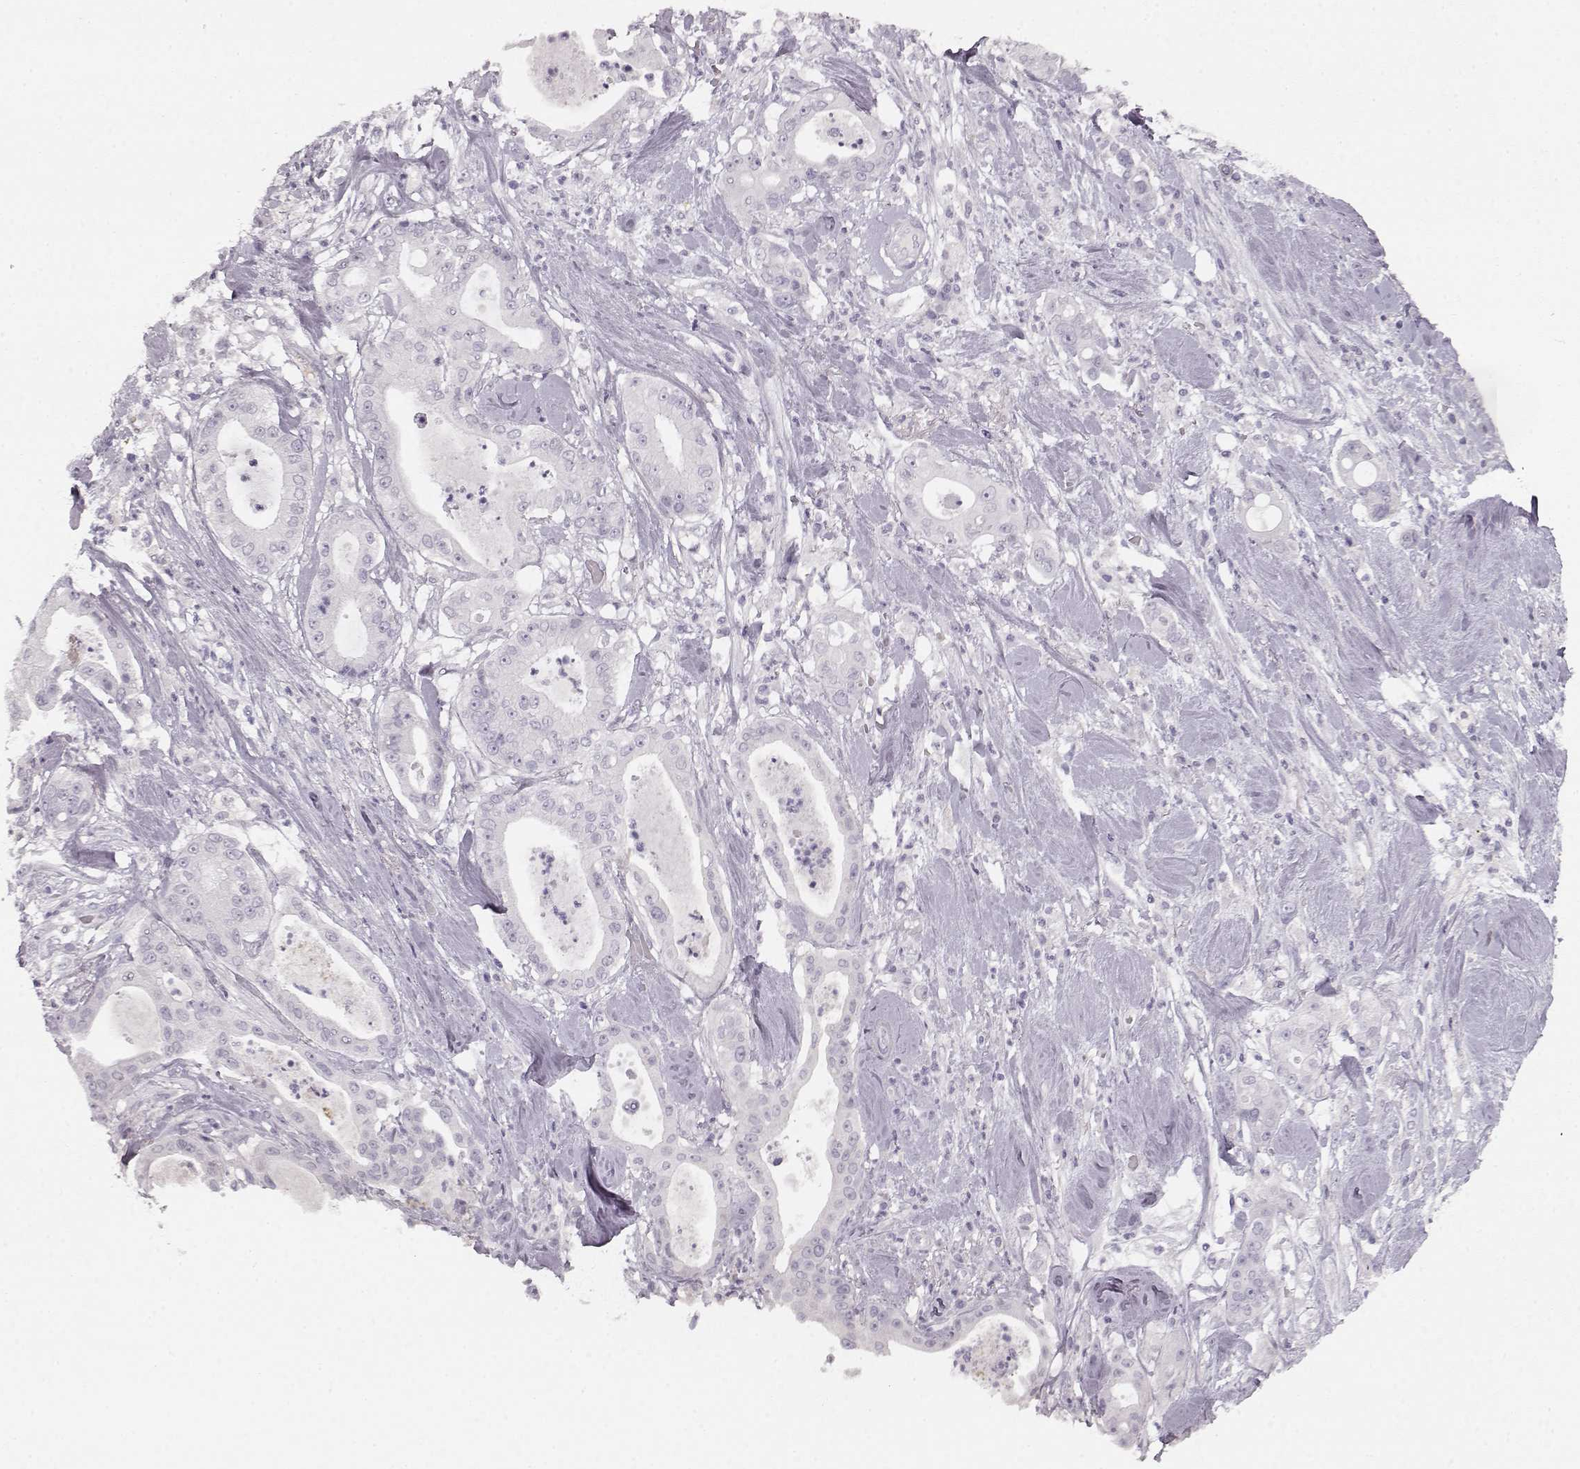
{"staining": {"intensity": "negative", "quantity": "none", "location": "none"}, "tissue": "pancreatic cancer", "cell_type": "Tumor cells", "image_type": "cancer", "snomed": [{"axis": "morphology", "description": "Adenocarcinoma, NOS"}, {"axis": "topography", "description": "Pancreas"}], "caption": "Tumor cells show no significant positivity in pancreatic cancer.", "gene": "KIAA0319", "patient": {"sex": "male", "age": 71}}